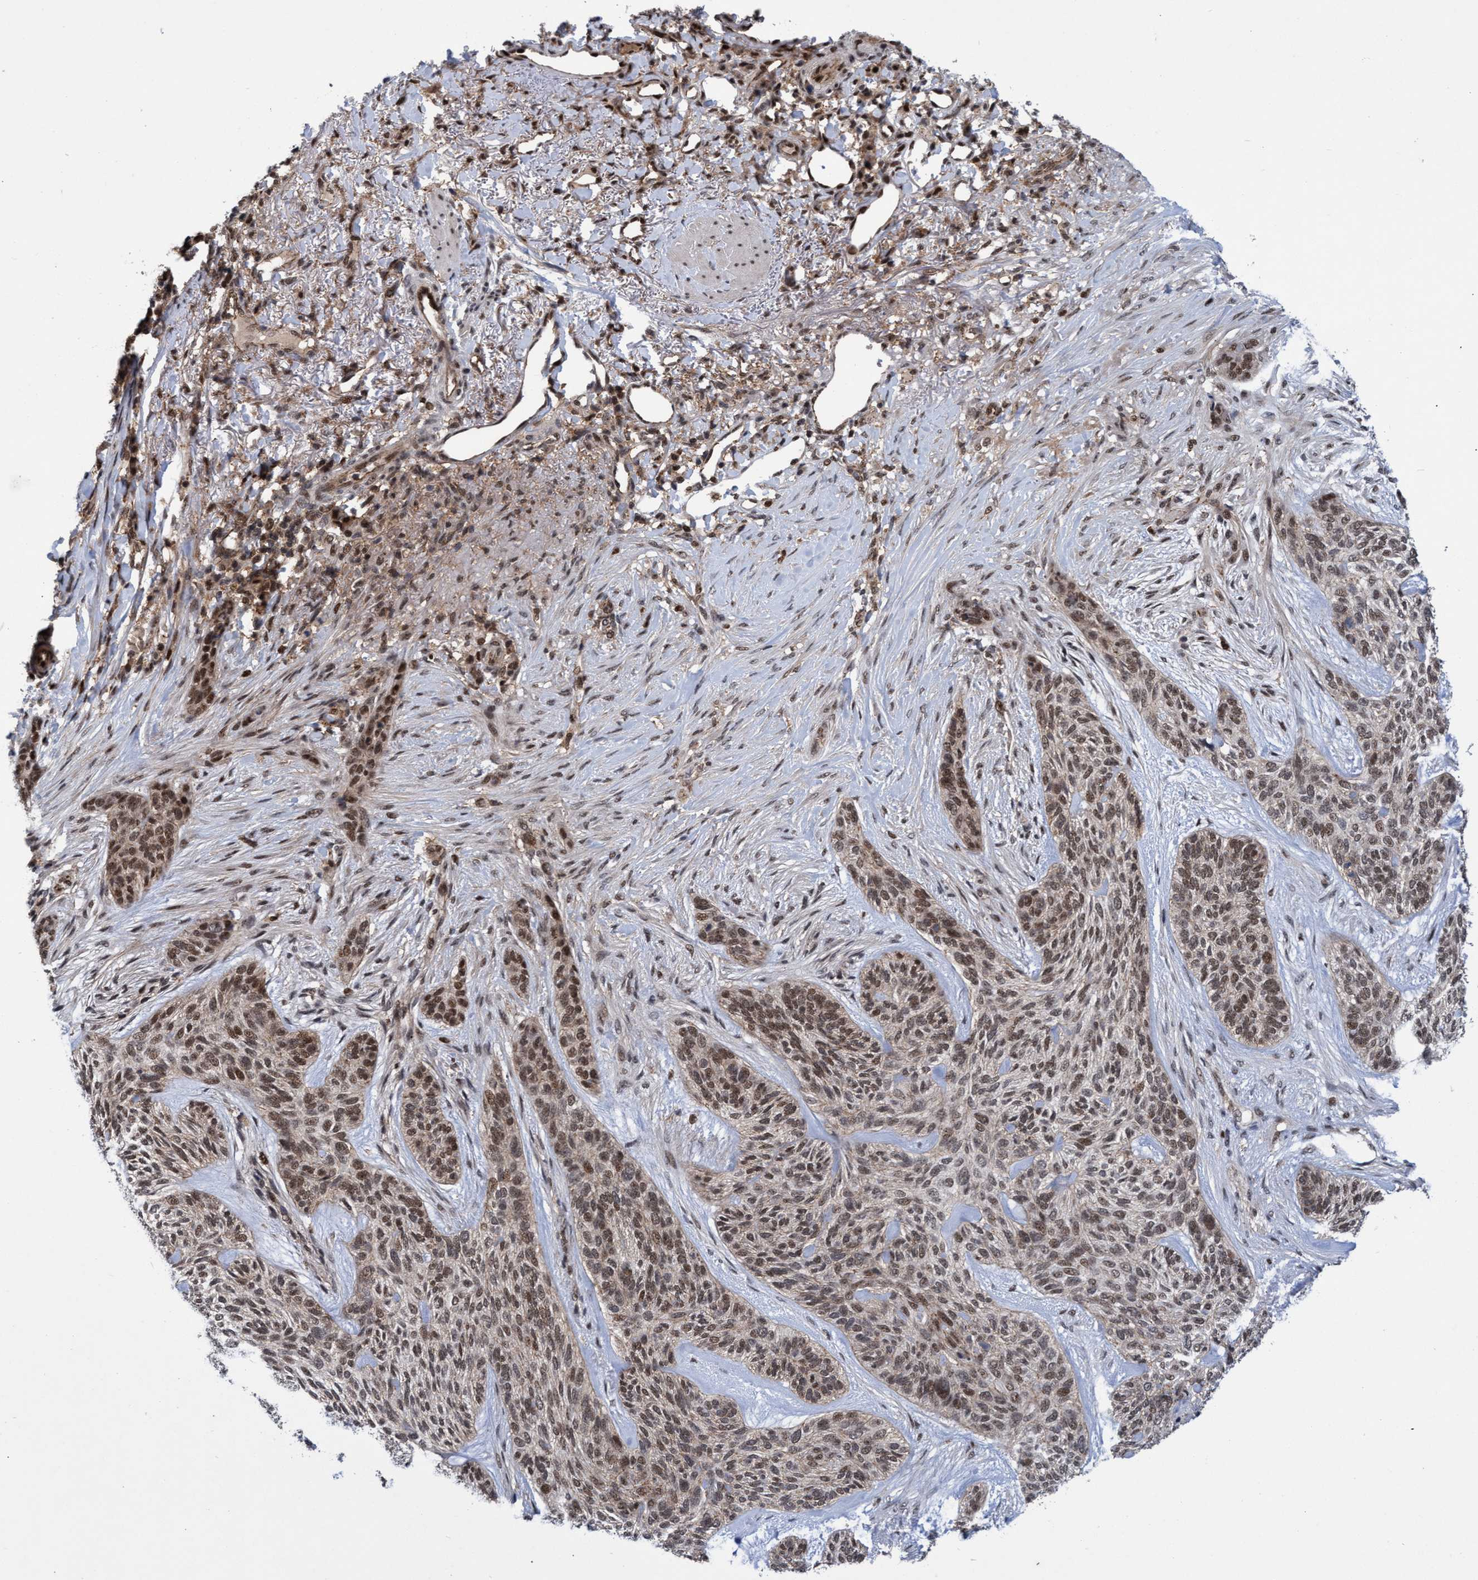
{"staining": {"intensity": "moderate", "quantity": ">75%", "location": "nuclear"}, "tissue": "skin cancer", "cell_type": "Tumor cells", "image_type": "cancer", "snomed": [{"axis": "morphology", "description": "Basal cell carcinoma"}, {"axis": "topography", "description": "Skin"}], "caption": "The immunohistochemical stain highlights moderate nuclear expression in tumor cells of skin basal cell carcinoma tissue.", "gene": "GTF2F1", "patient": {"sex": "male", "age": 55}}